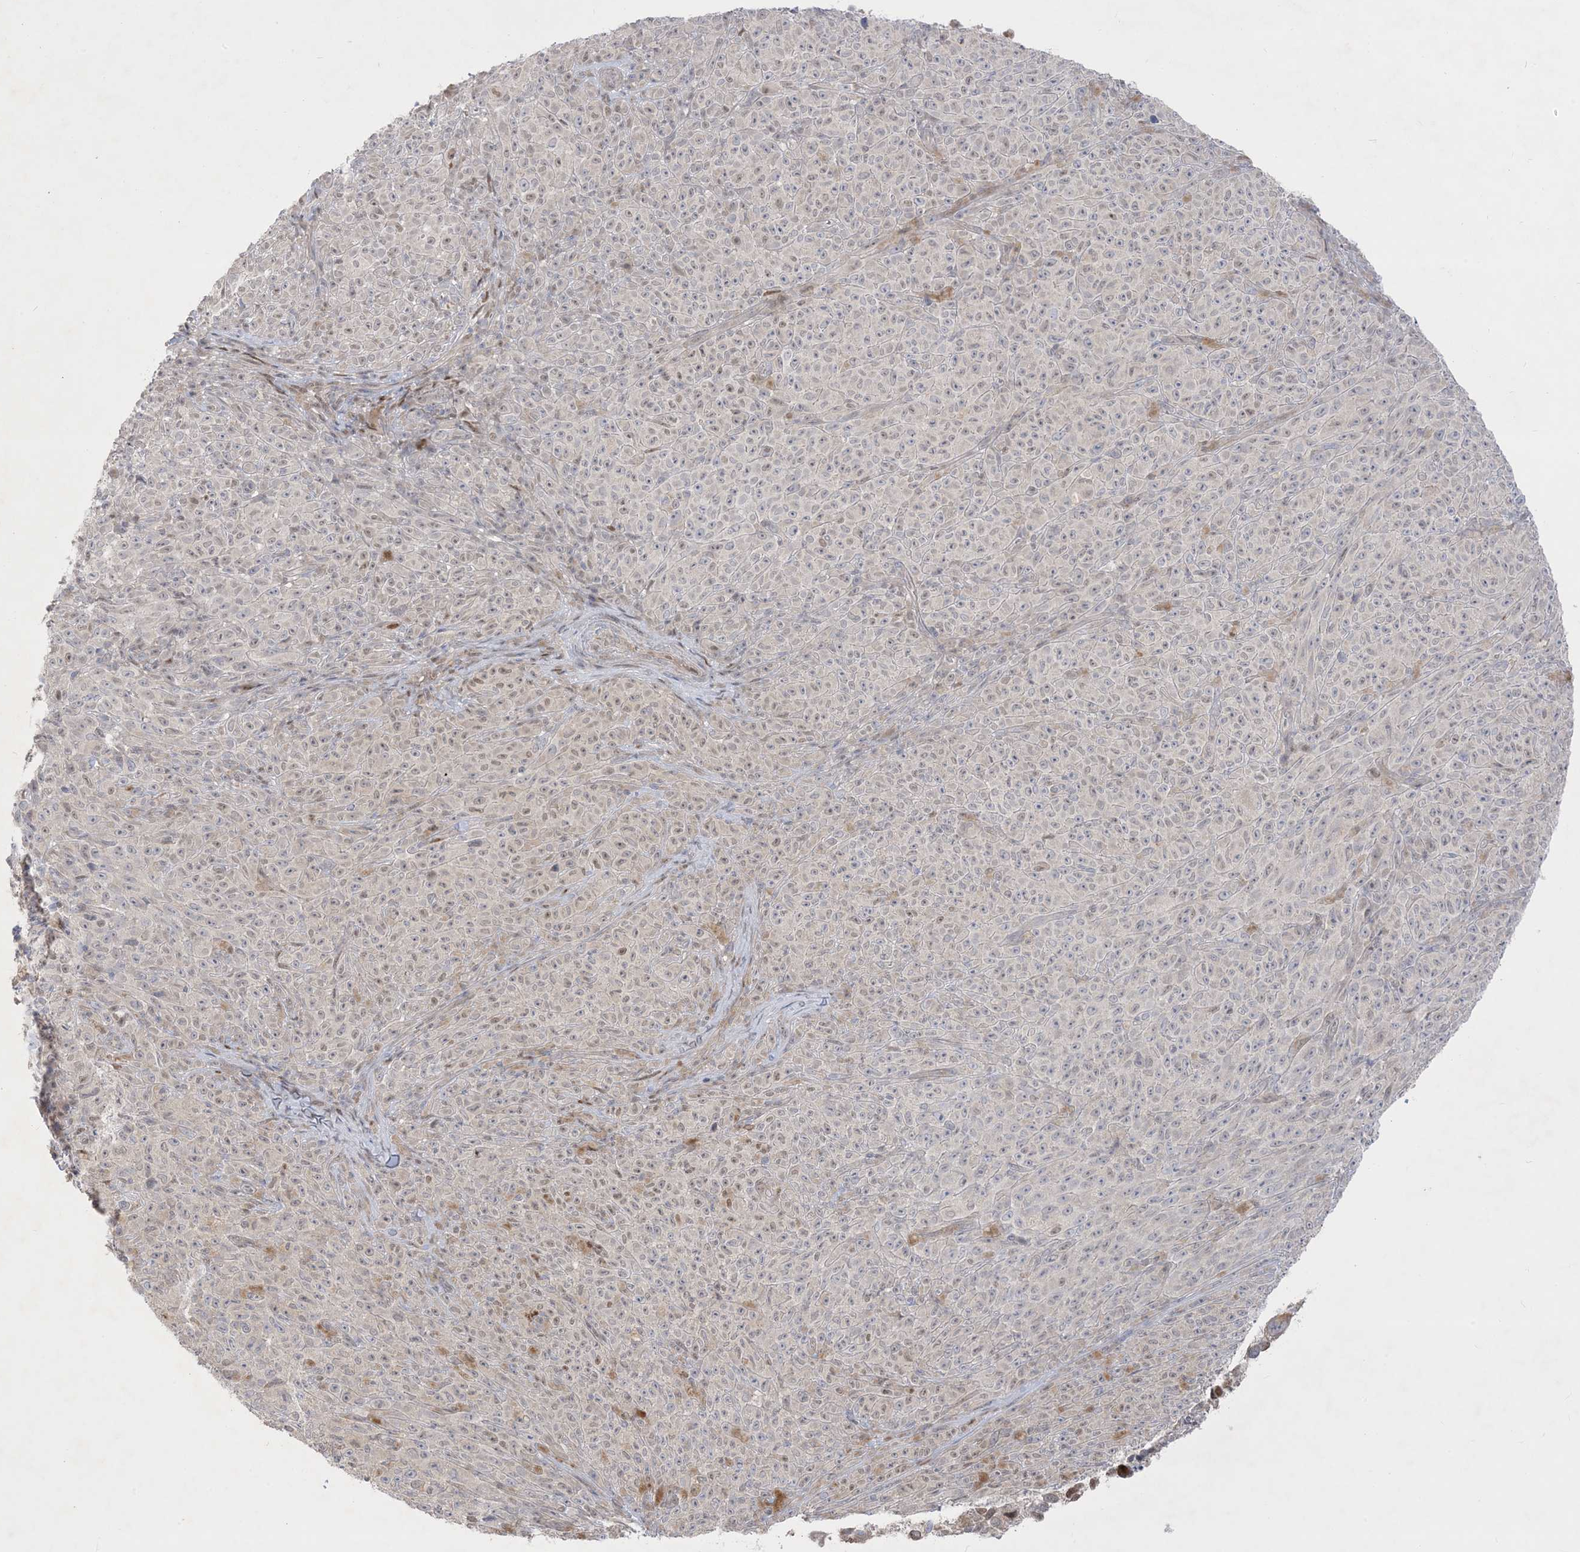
{"staining": {"intensity": "weak", "quantity": "<25%", "location": "nuclear"}, "tissue": "melanoma", "cell_type": "Tumor cells", "image_type": "cancer", "snomed": [{"axis": "morphology", "description": "Malignant melanoma, NOS"}, {"axis": "topography", "description": "Skin"}], "caption": "Melanoma stained for a protein using IHC exhibits no positivity tumor cells.", "gene": "BHLHE40", "patient": {"sex": "female", "age": 82}}